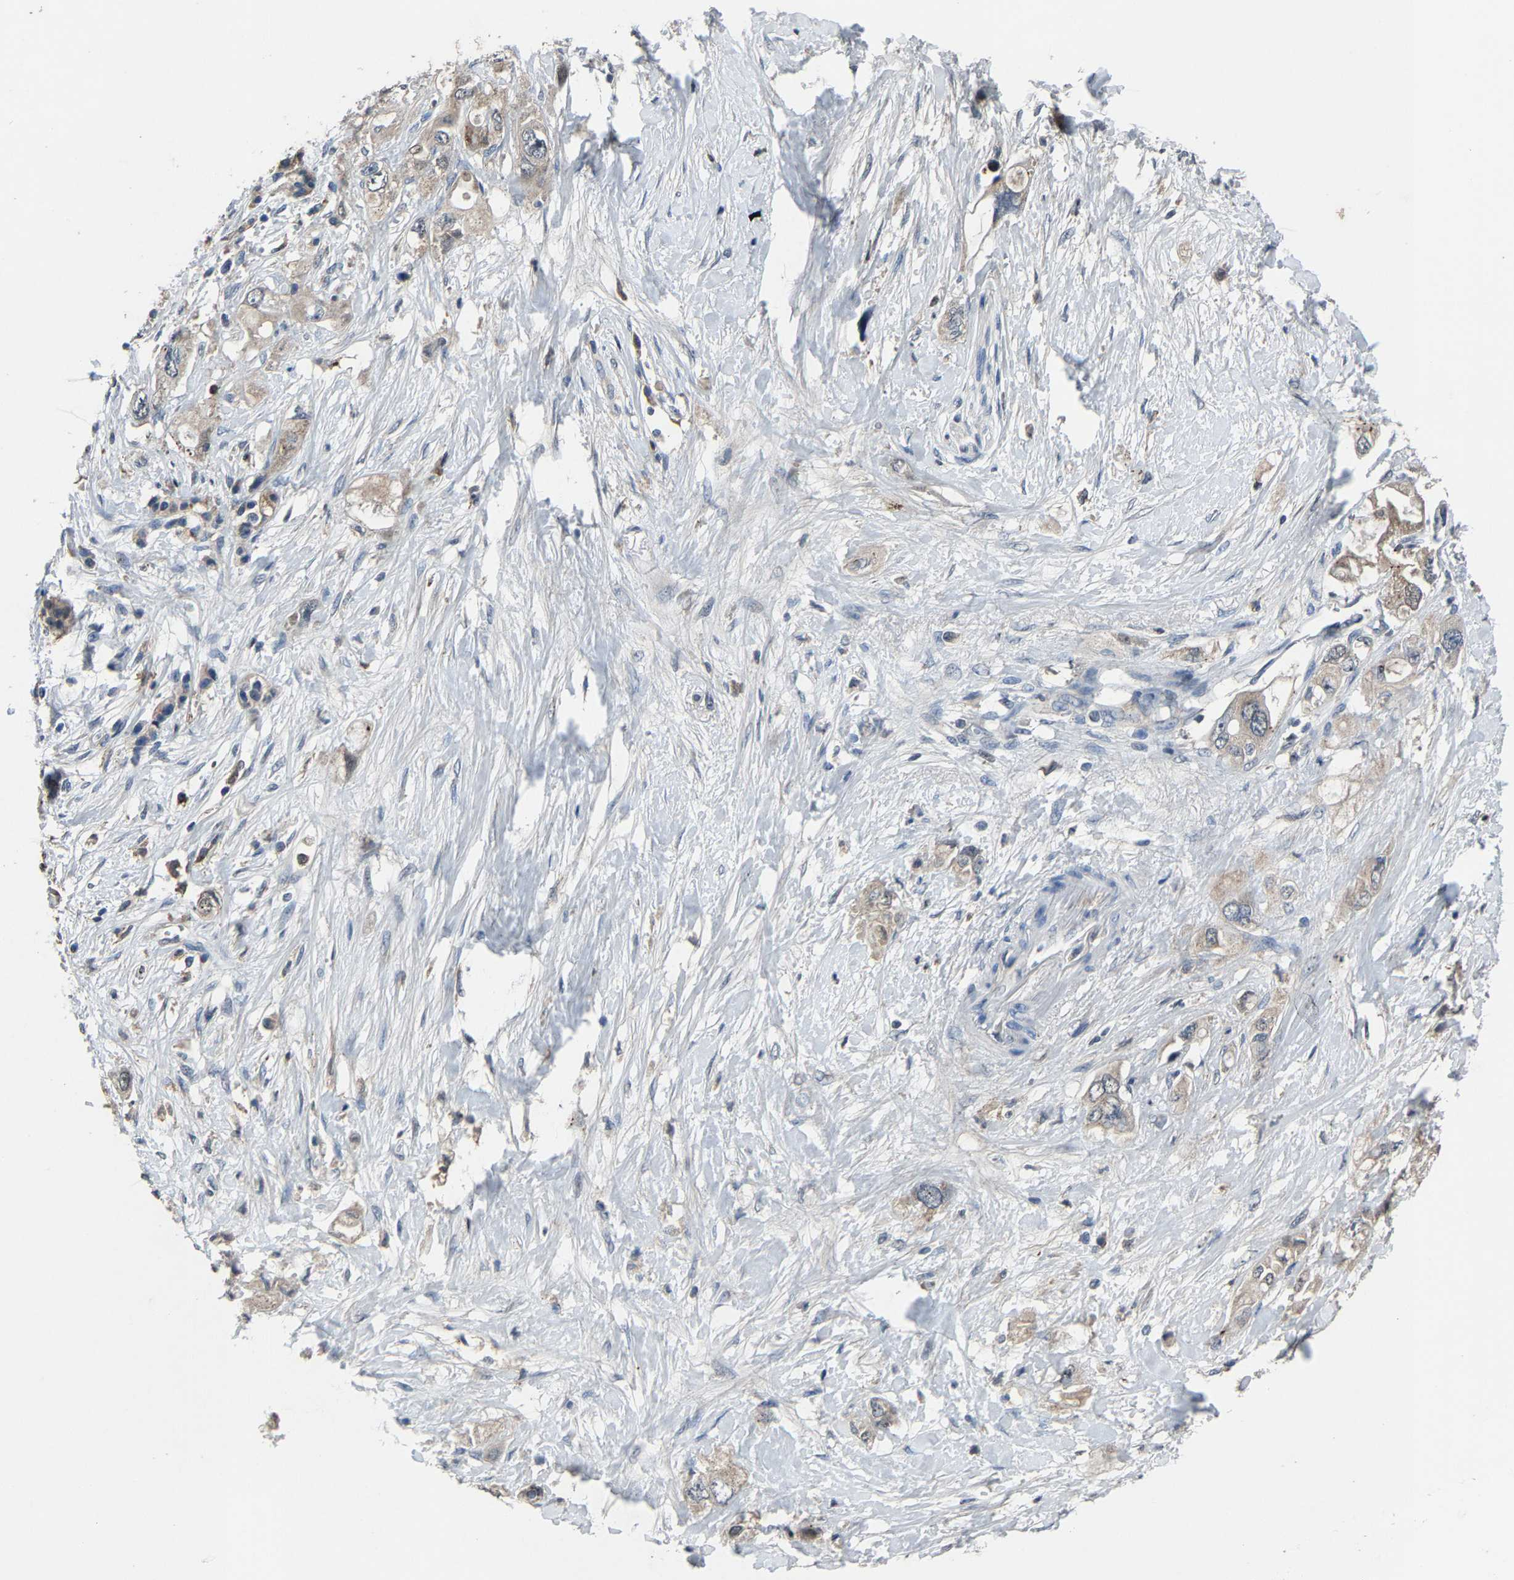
{"staining": {"intensity": "weak", "quantity": ">75%", "location": "cytoplasmic/membranous"}, "tissue": "pancreatic cancer", "cell_type": "Tumor cells", "image_type": "cancer", "snomed": [{"axis": "morphology", "description": "Adenocarcinoma, NOS"}, {"axis": "topography", "description": "Pancreas"}], "caption": "Adenocarcinoma (pancreatic) stained with immunohistochemistry shows weak cytoplasmic/membranous positivity in about >75% of tumor cells. The staining is performed using DAB (3,3'-diaminobenzidine) brown chromogen to label protein expression. The nuclei are counter-stained blue using hematoxylin.", "gene": "PCNX2", "patient": {"sex": "female", "age": 56}}